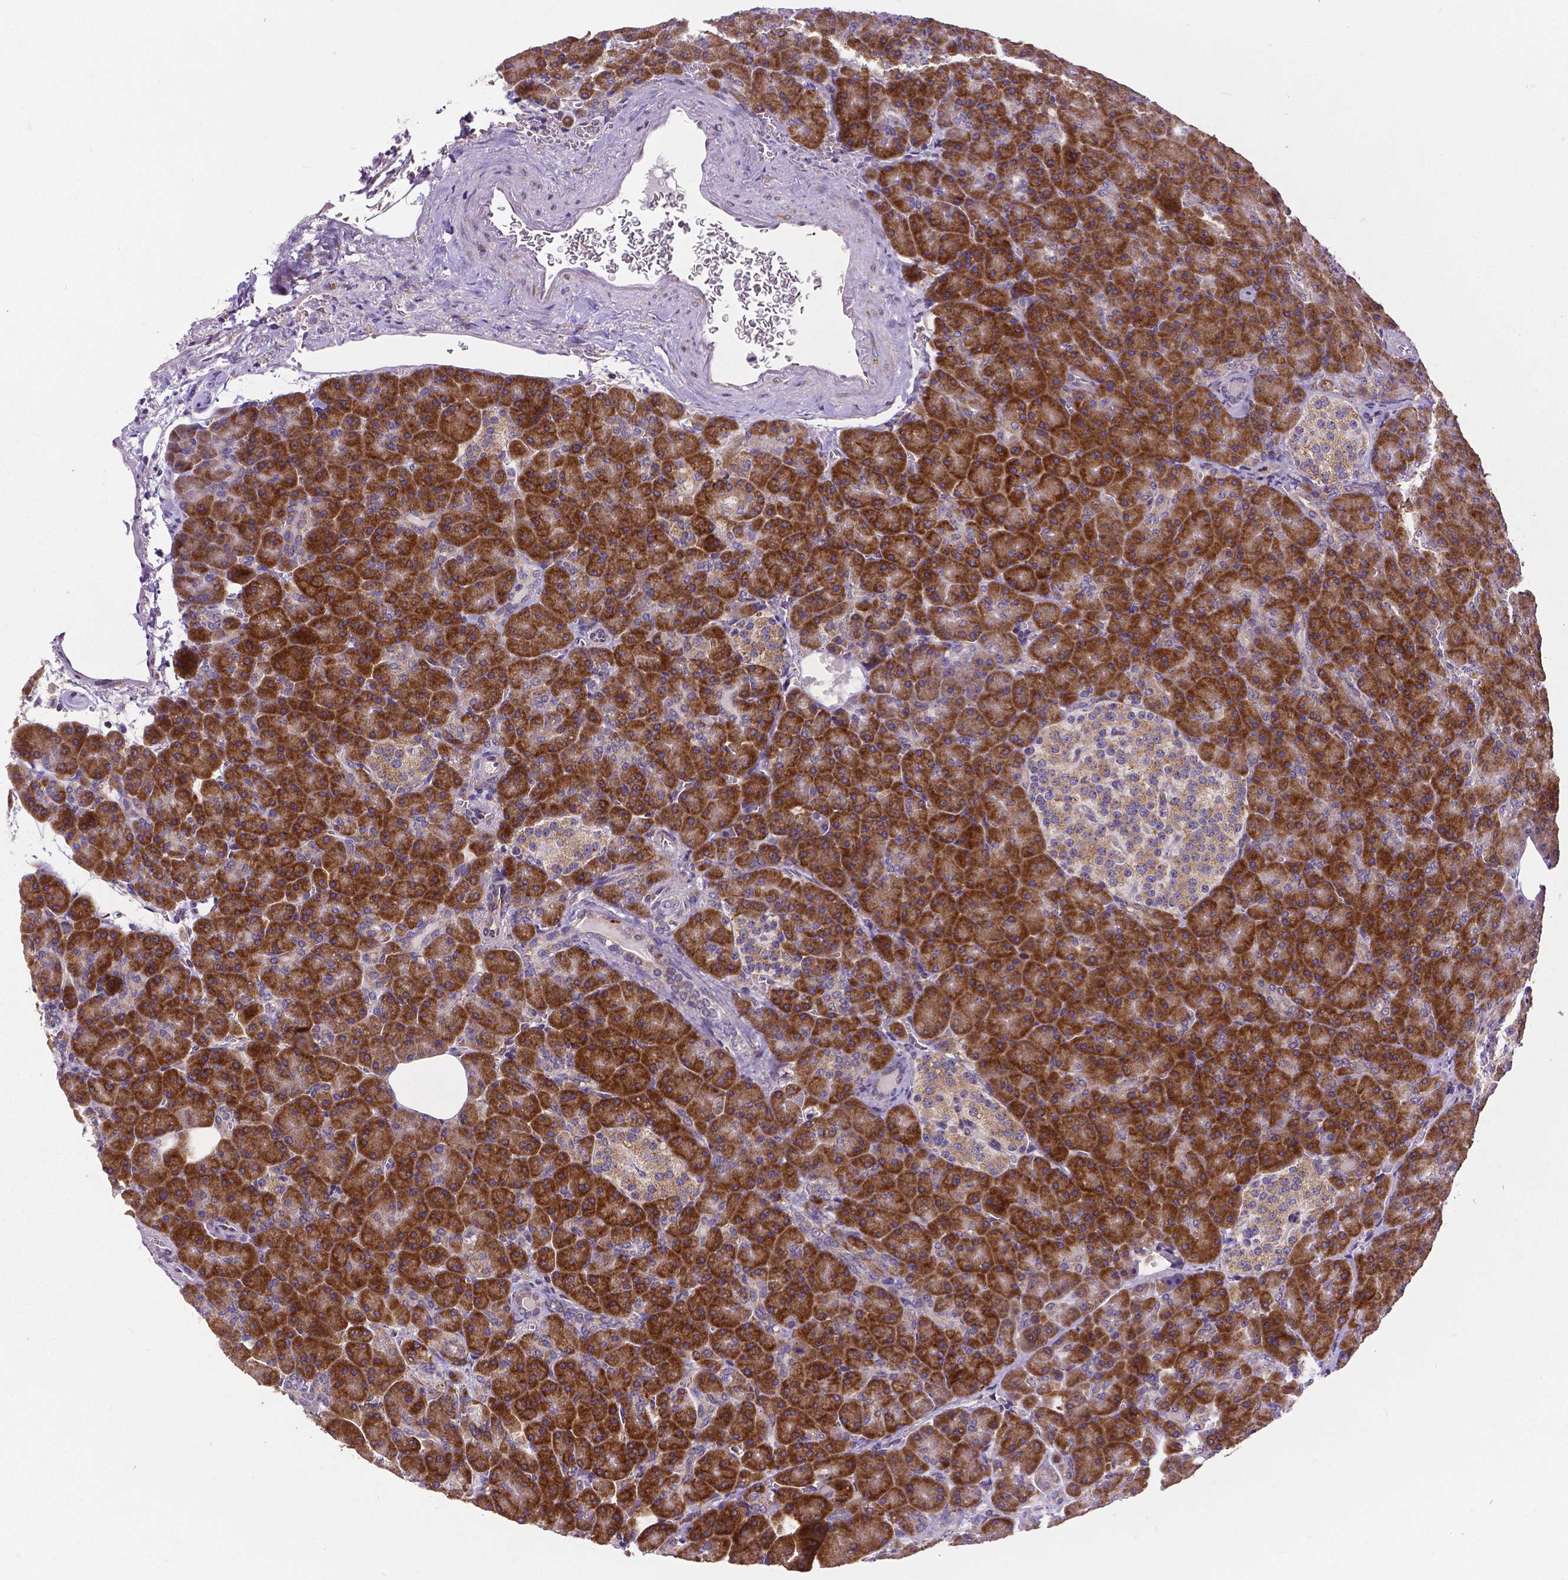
{"staining": {"intensity": "strong", "quantity": ">75%", "location": "cytoplasmic/membranous"}, "tissue": "pancreas", "cell_type": "Exocrine glandular cells", "image_type": "normal", "snomed": [{"axis": "morphology", "description": "Normal tissue, NOS"}, {"axis": "topography", "description": "Pancreas"}], "caption": "Human pancreas stained with a brown dye shows strong cytoplasmic/membranous positive expression in approximately >75% of exocrine glandular cells.", "gene": "MTDH", "patient": {"sex": "female", "age": 74}}